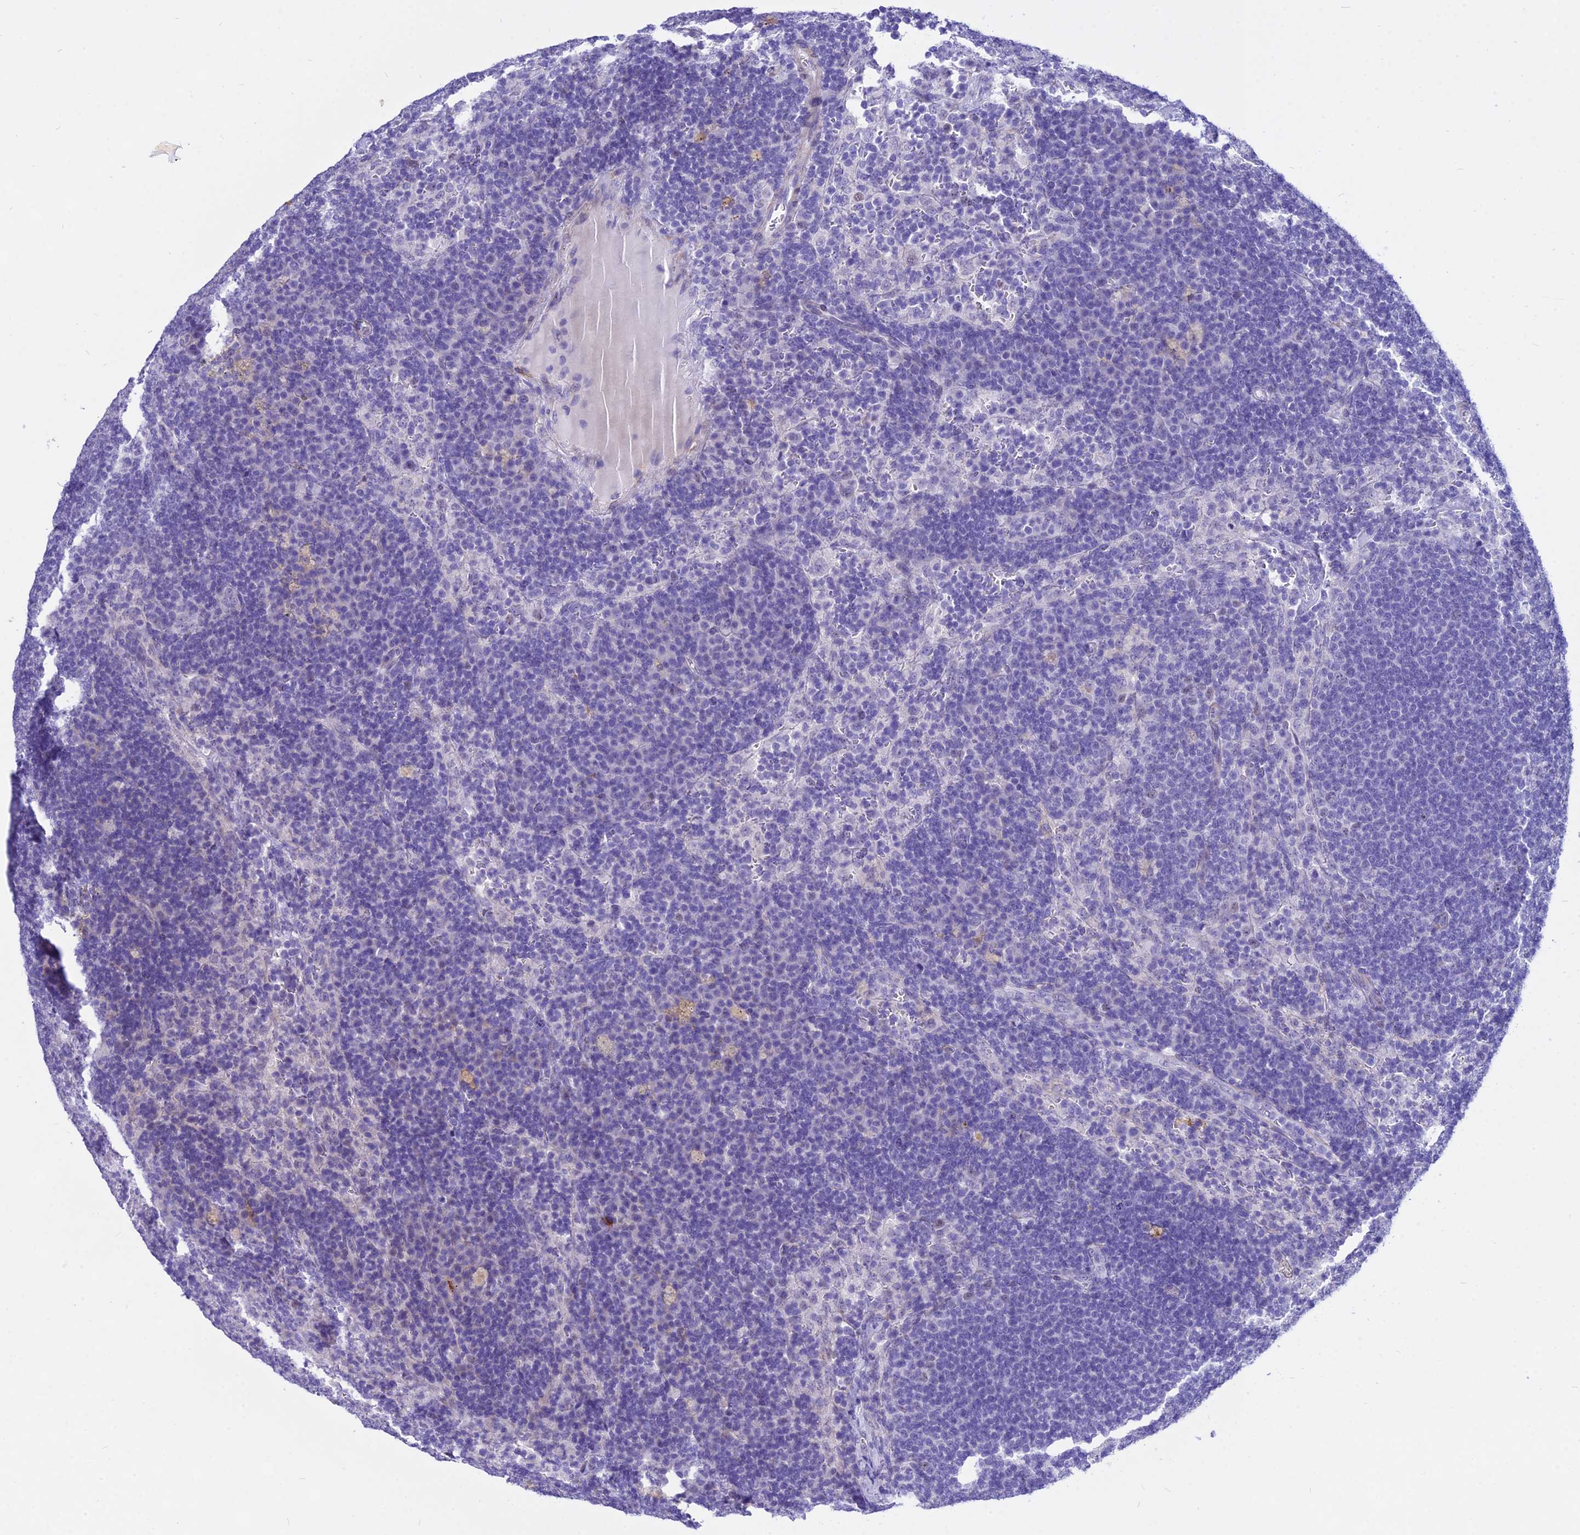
{"staining": {"intensity": "weak", "quantity": "<25%", "location": "nuclear"}, "tissue": "lymph node", "cell_type": "Germinal center cells", "image_type": "normal", "snomed": [{"axis": "morphology", "description": "Normal tissue, NOS"}, {"axis": "topography", "description": "Lymph node"}], "caption": "This image is of benign lymph node stained with immunohistochemistry (IHC) to label a protein in brown with the nuclei are counter-stained blue. There is no expression in germinal center cells.", "gene": "DEFB107A", "patient": {"sex": "female", "age": 70}}